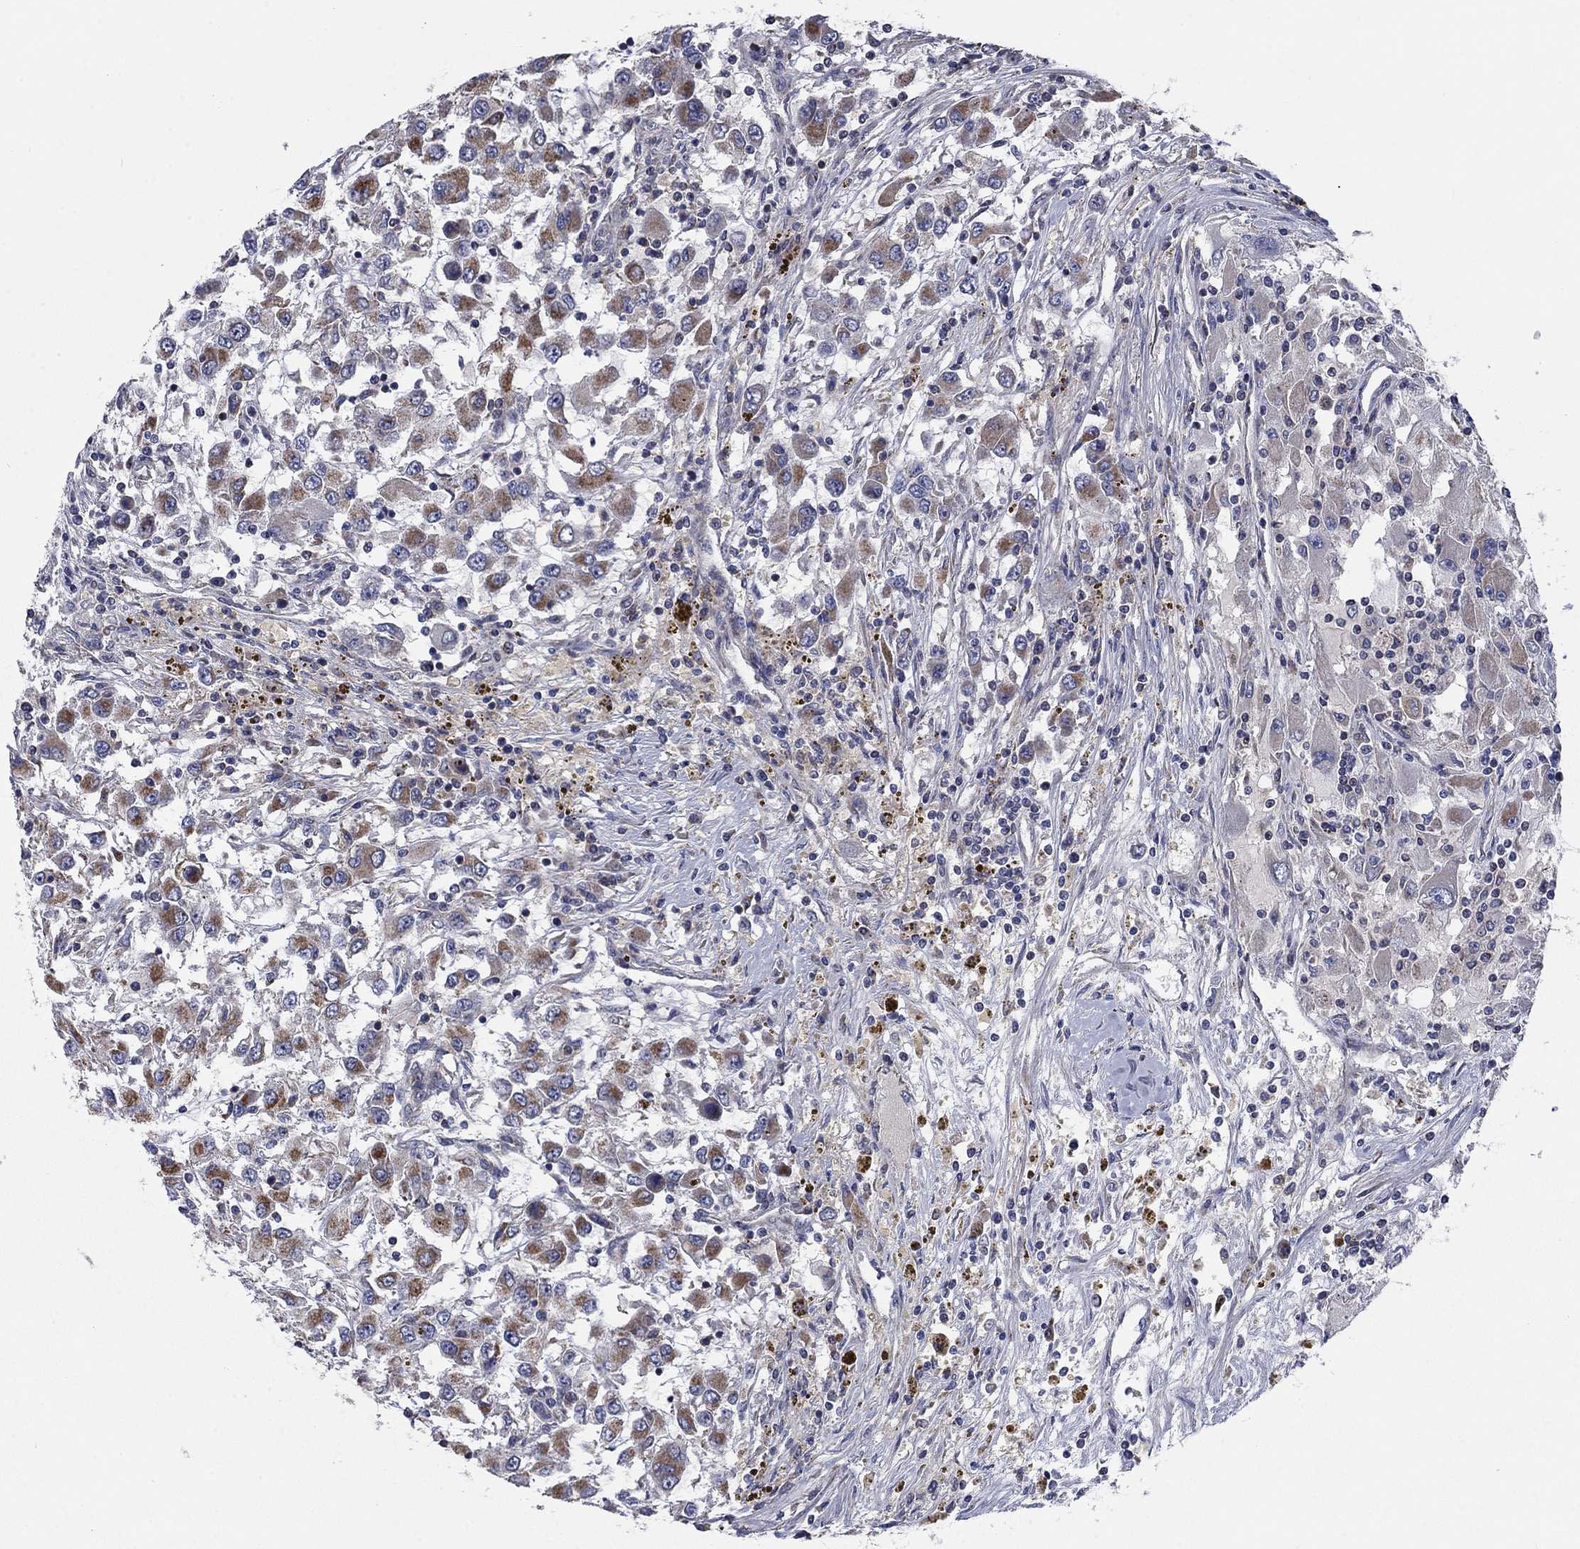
{"staining": {"intensity": "moderate", "quantity": "25%-75%", "location": "cytoplasmic/membranous"}, "tissue": "renal cancer", "cell_type": "Tumor cells", "image_type": "cancer", "snomed": [{"axis": "morphology", "description": "Adenocarcinoma, NOS"}, {"axis": "topography", "description": "Kidney"}], "caption": "Immunohistochemical staining of human adenocarcinoma (renal) demonstrates medium levels of moderate cytoplasmic/membranous protein expression in about 25%-75% of tumor cells. Nuclei are stained in blue.", "gene": "NDUFC1", "patient": {"sex": "female", "age": 67}}